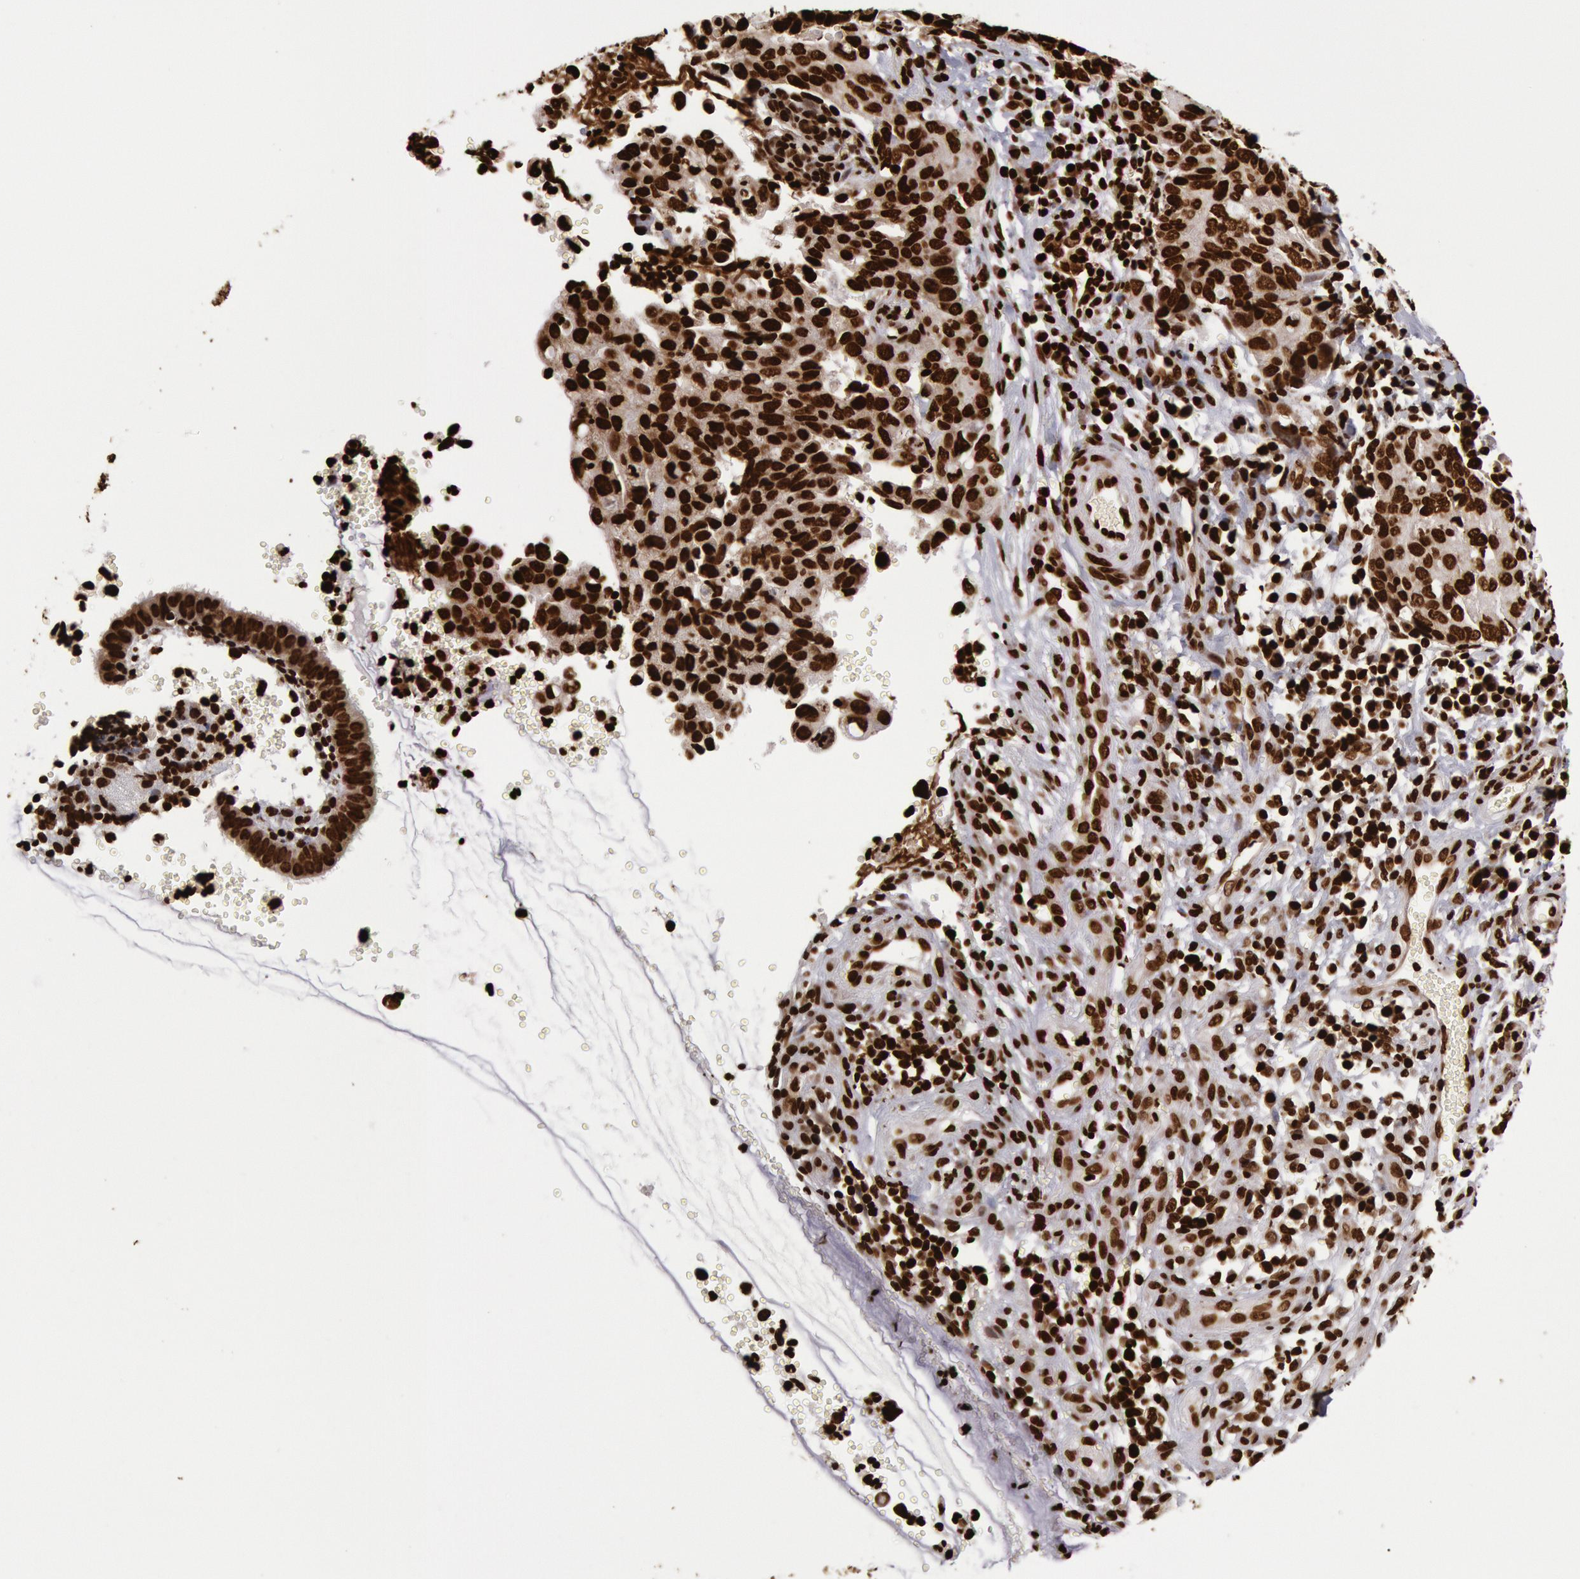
{"staining": {"intensity": "strong", "quantity": ">75%", "location": "nuclear"}, "tissue": "cervical cancer", "cell_type": "Tumor cells", "image_type": "cancer", "snomed": [{"axis": "morphology", "description": "Normal tissue, NOS"}, {"axis": "morphology", "description": "Squamous cell carcinoma, NOS"}, {"axis": "topography", "description": "Cervix"}], "caption": "Strong nuclear staining is identified in about >75% of tumor cells in cervical cancer. The protein of interest is shown in brown color, while the nuclei are stained blue.", "gene": "H3-4", "patient": {"sex": "female", "age": 45}}